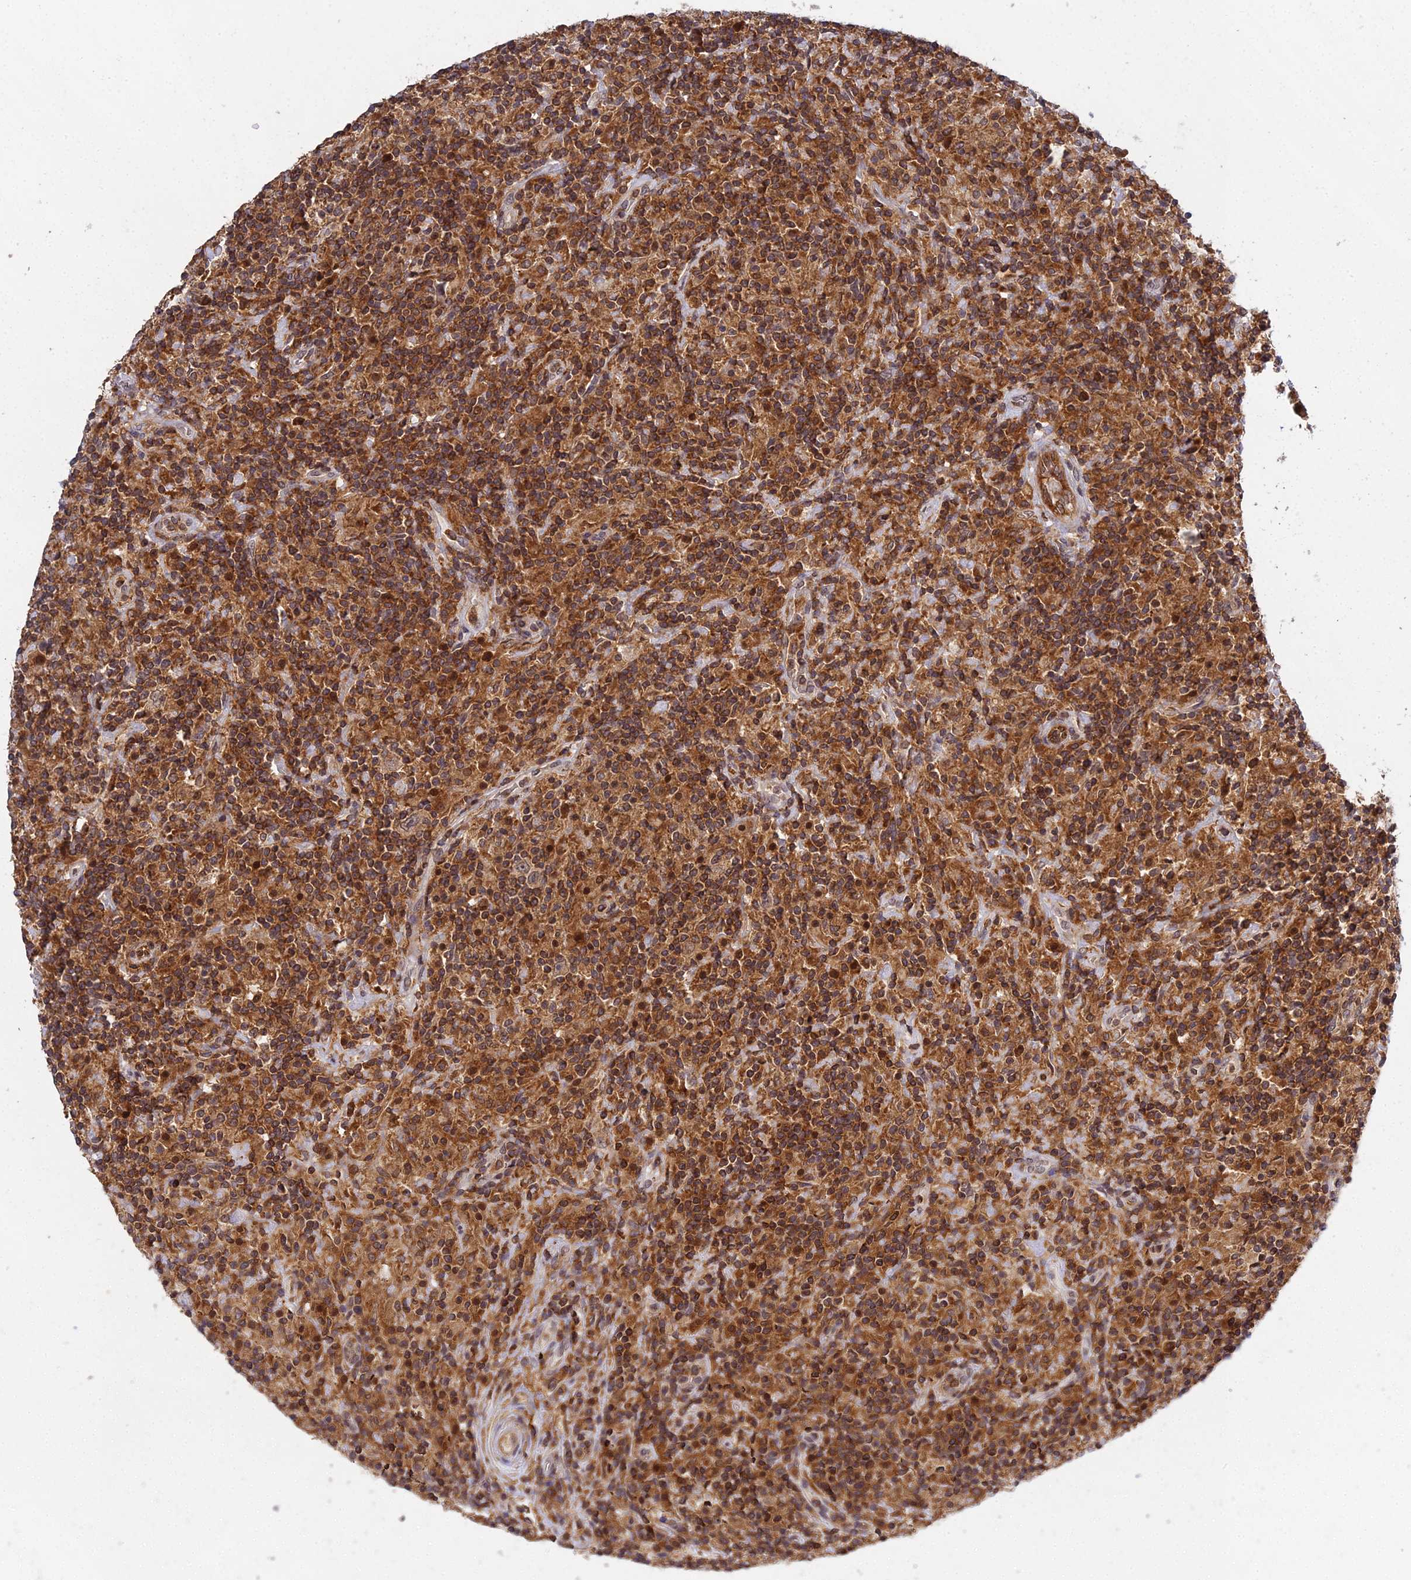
{"staining": {"intensity": "weak", "quantity": ">75%", "location": "cytoplasmic/membranous"}, "tissue": "lymphoma", "cell_type": "Tumor cells", "image_type": "cancer", "snomed": [{"axis": "morphology", "description": "Hodgkin's disease, NOS"}, {"axis": "topography", "description": "Lymph node"}], "caption": "Hodgkin's disease tissue demonstrates weak cytoplasmic/membranous staining in approximately >75% of tumor cells, visualized by immunohistochemistry. (DAB = brown stain, brightfield microscopy at high magnification).", "gene": "TPRX1", "patient": {"sex": "male", "age": 70}}